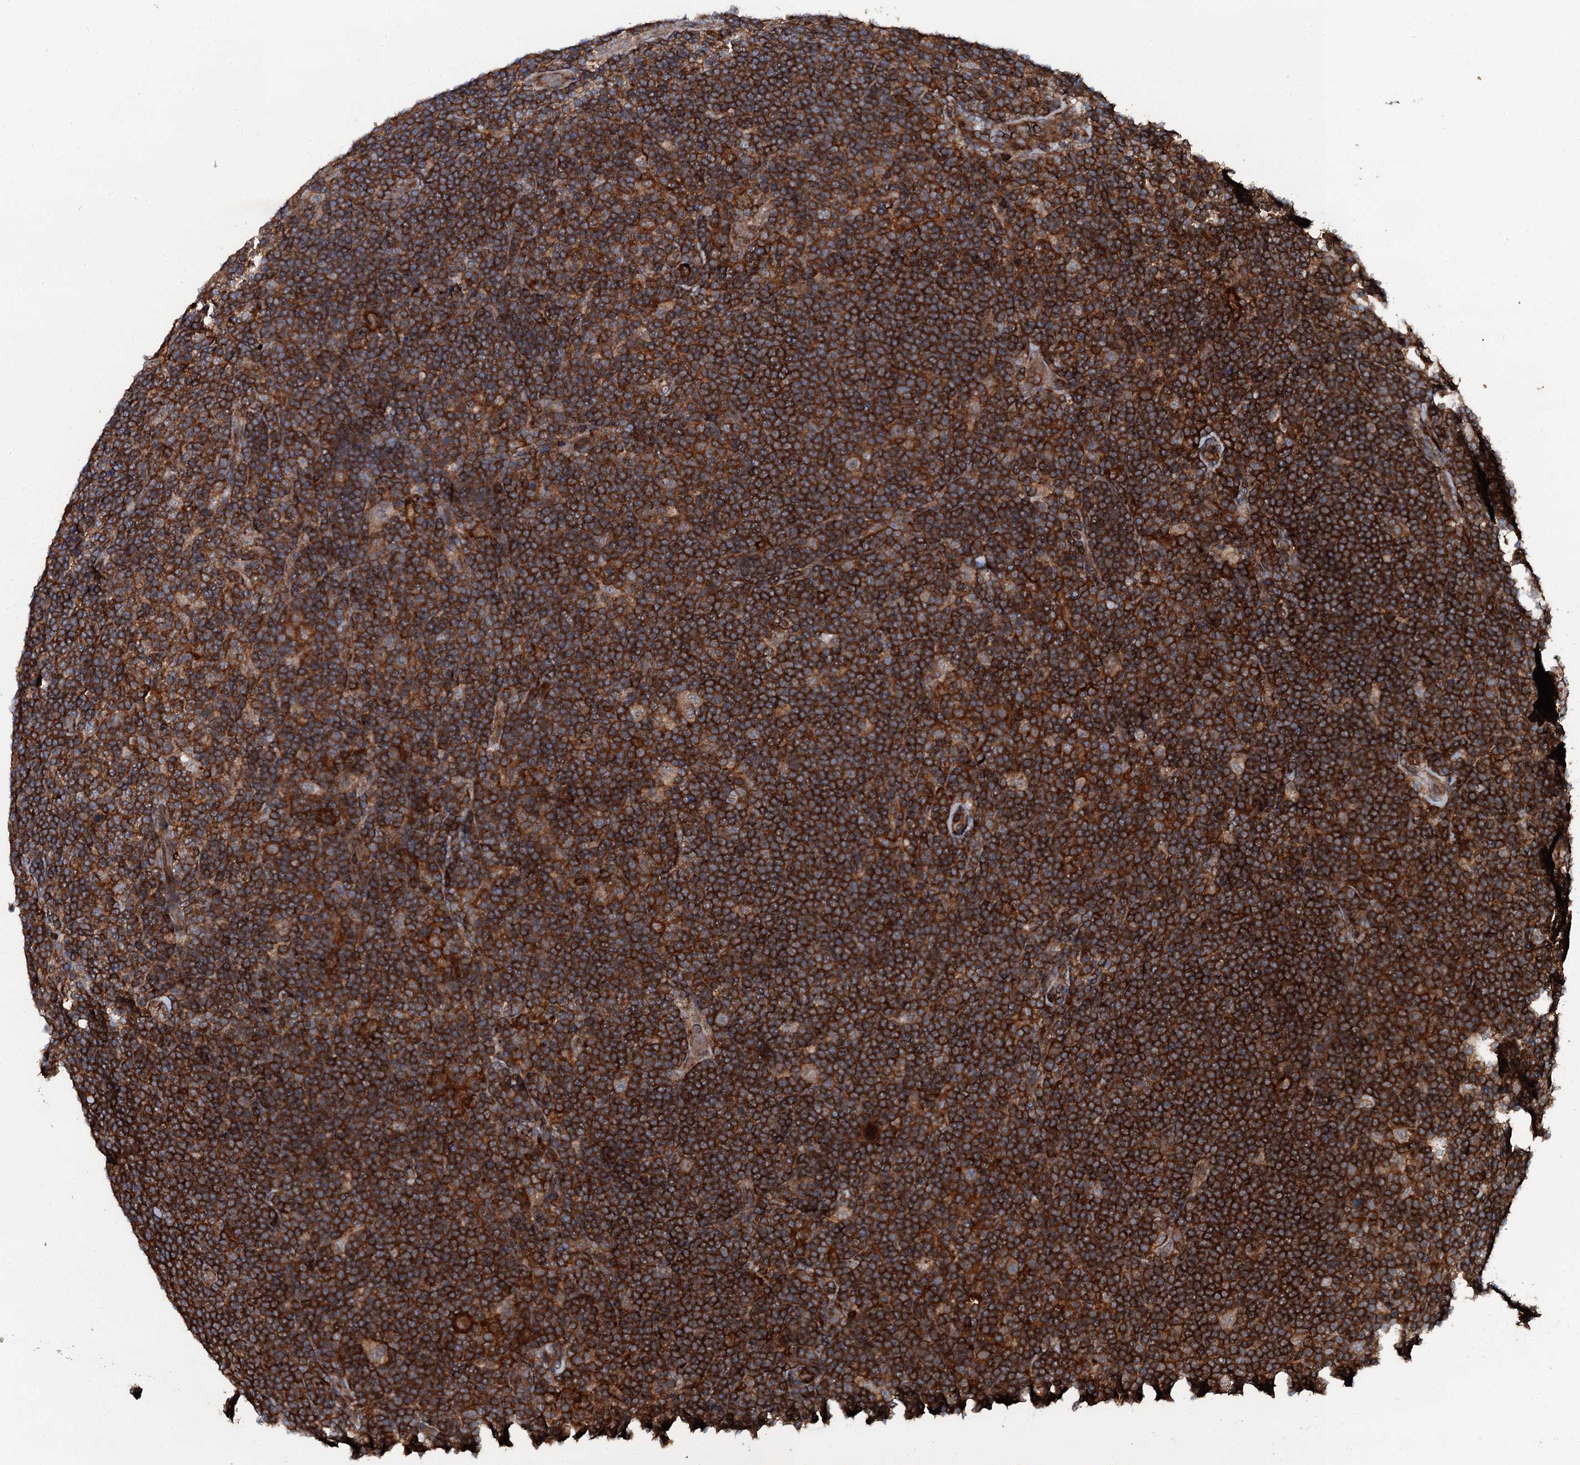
{"staining": {"intensity": "weak", "quantity": ">75%", "location": "cytoplasmic/membranous"}, "tissue": "lymphoma", "cell_type": "Tumor cells", "image_type": "cancer", "snomed": [{"axis": "morphology", "description": "Hodgkin's disease, NOS"}, {"axis": "topography", "description": "Lymph node"}], "caption": "IHC image of Hodgkin's disease stained for a protein (brown), which reveals low levels of weak cytoplasmic/membranous positivity in about >75% of tumor cells.", "gene": "EDC4", "patient": {"sex": "female", "age": 57}}